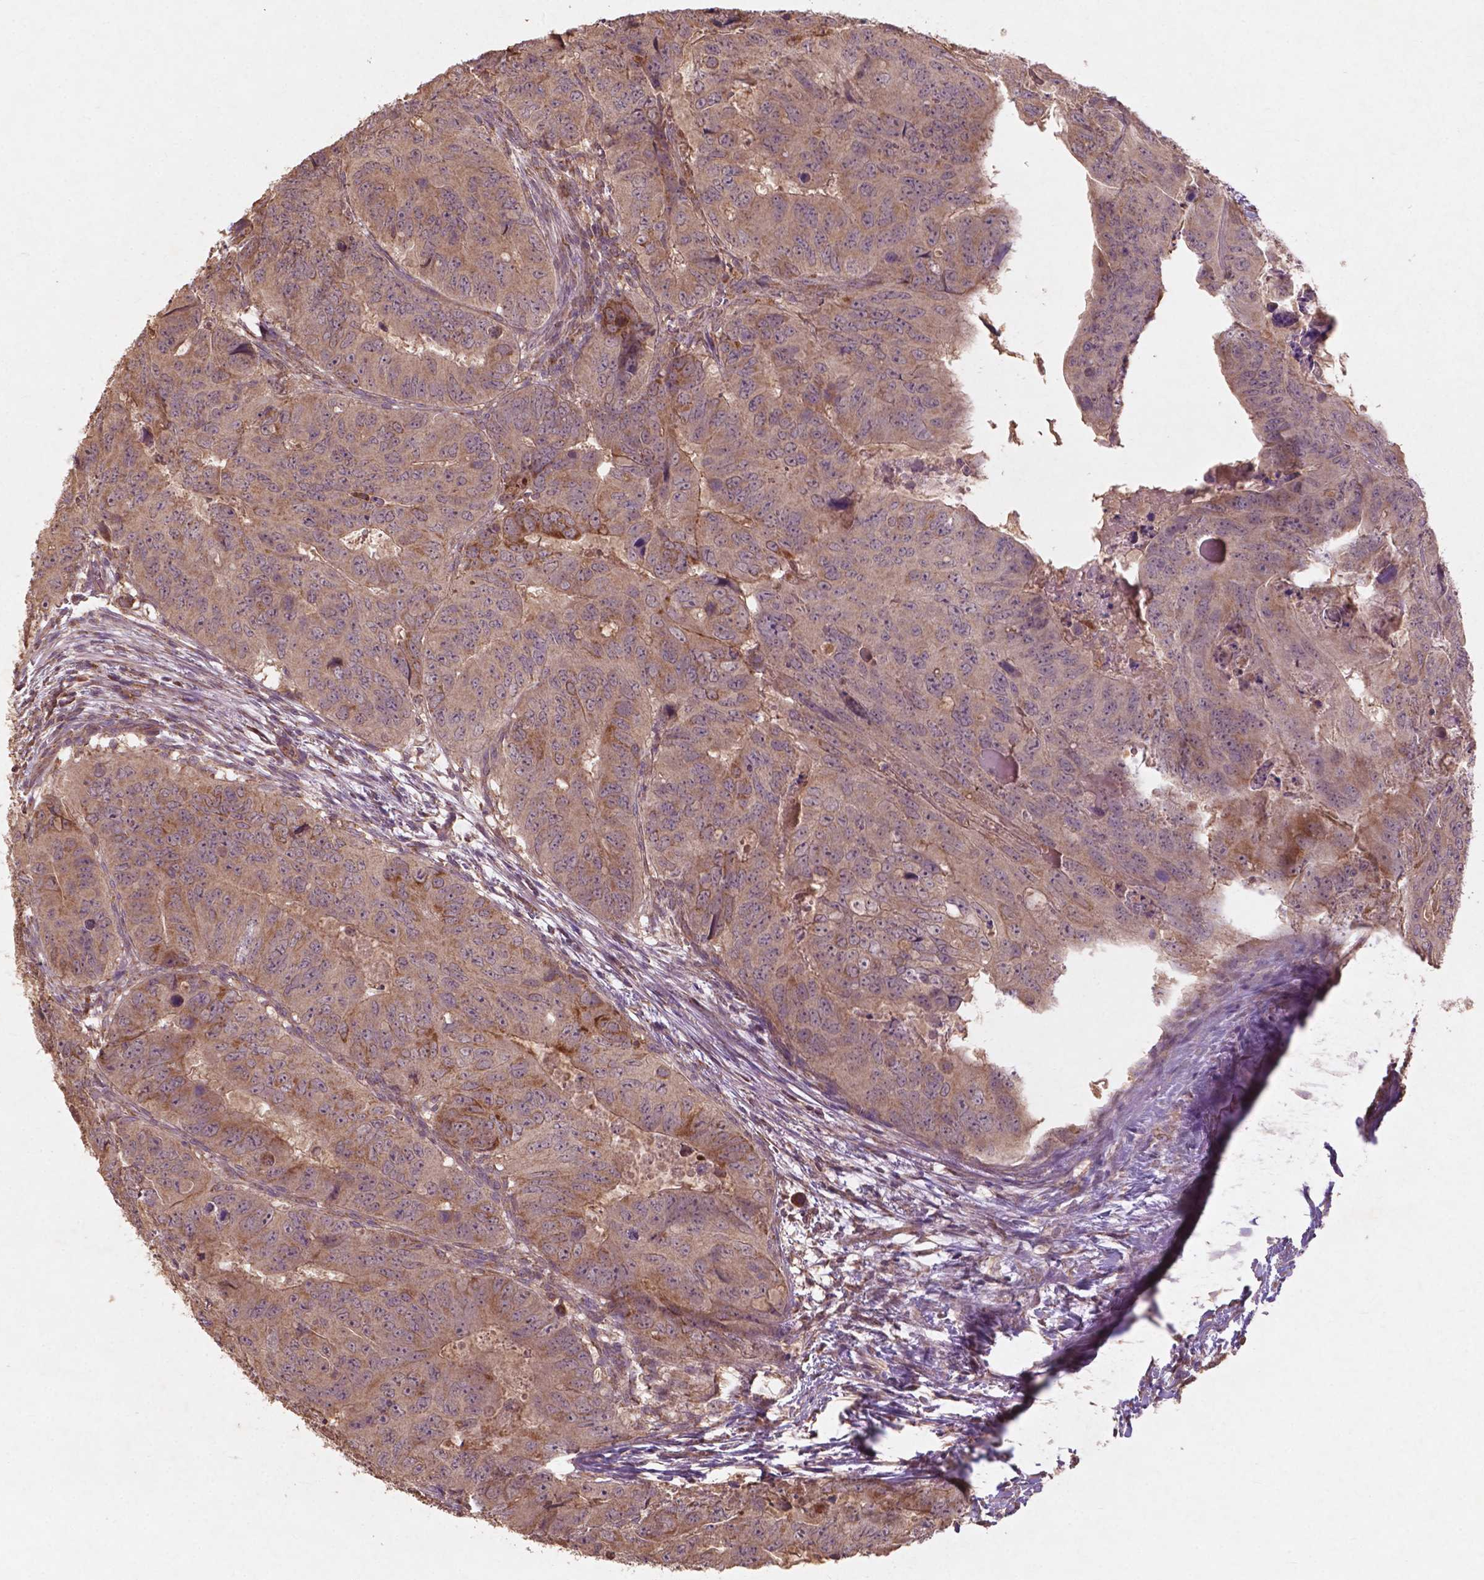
{"staining": {"intensity": "moderate", "quantity": "<25%", "location": "cytoplasmic/membranous"}, "tissue": "colorectal cancer", "cell_type": "Tumor cells", "image_type": "cancer", "snomed": [{"axis": "morphology", "description": "Adenocarcinoma, NOS"}, {"axis": "topography", "description": "Colon"}], "caption": "High-magnification brightfield microscopy of colorectal cancer (adenocarcinoma) stained with DAB (brown) and counterstained with hematoxylin (blue). tumor cells exhibit moderate cytoplasmic/membranous positivity is identified in approximately<25% of cells.", "gene": "ST6GALNAC5", "patient": {"sex": "male", "age": 79}}